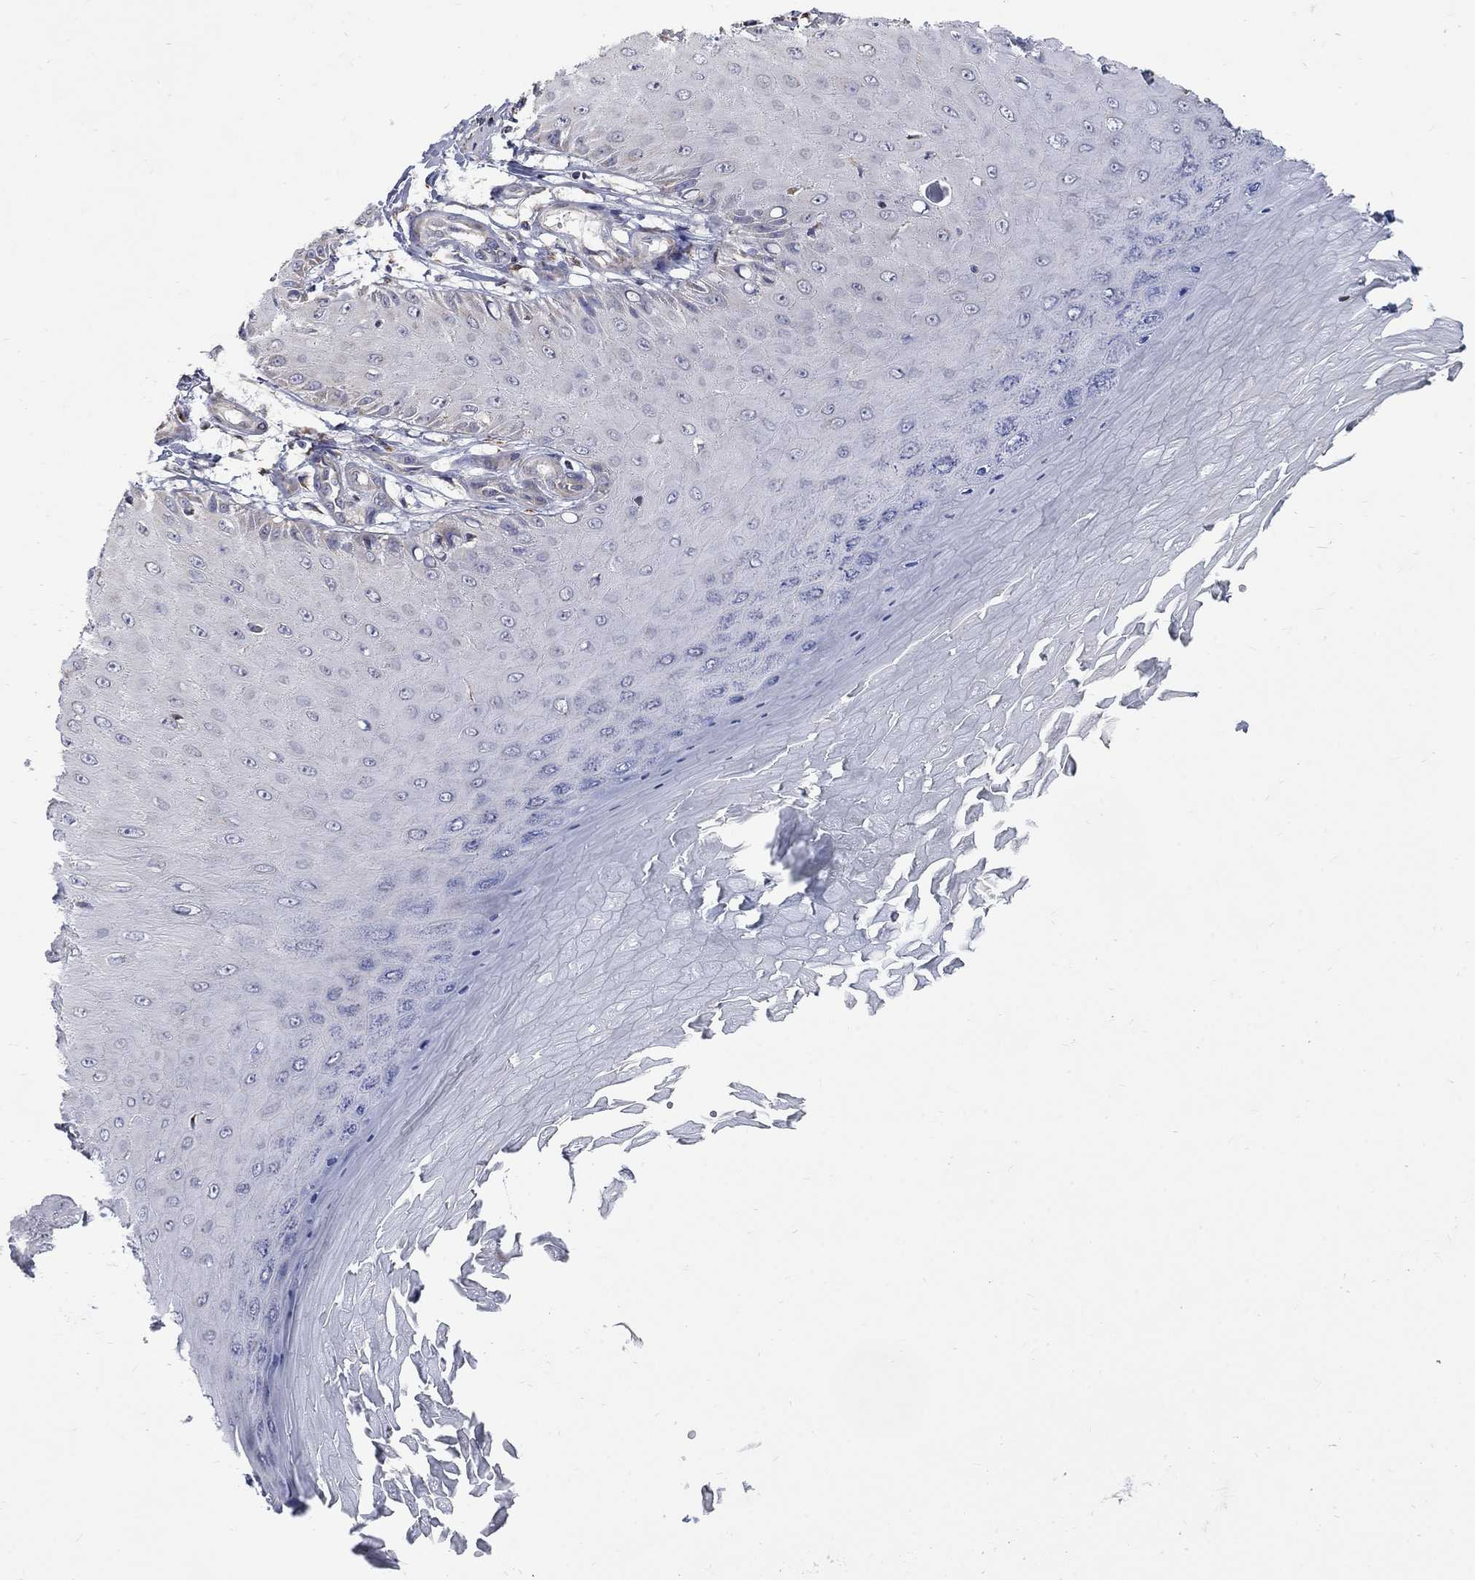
{"staining": {"intensity": "negative", "quantity": "none", "location": "none"}, "tissue": "skin cancer", "cell_type": "Tumor cells", "image_type": "cancer", "snomed": [{"axis": "morphology", "description": "Inflammation, NOS"}, {"axis": "morphology", "description": "Squamous cell carcinoma, NOS"}, {"axis": "topography", "description": "Skin"}], "caption": "This is an immunohistochemistry (IHC) histopathology image of human squamous cell carcinoma (skin). There is no staining in tumor cells.", "gene": "SH2B1", "patient": {"sex": "male", "age": 70}}